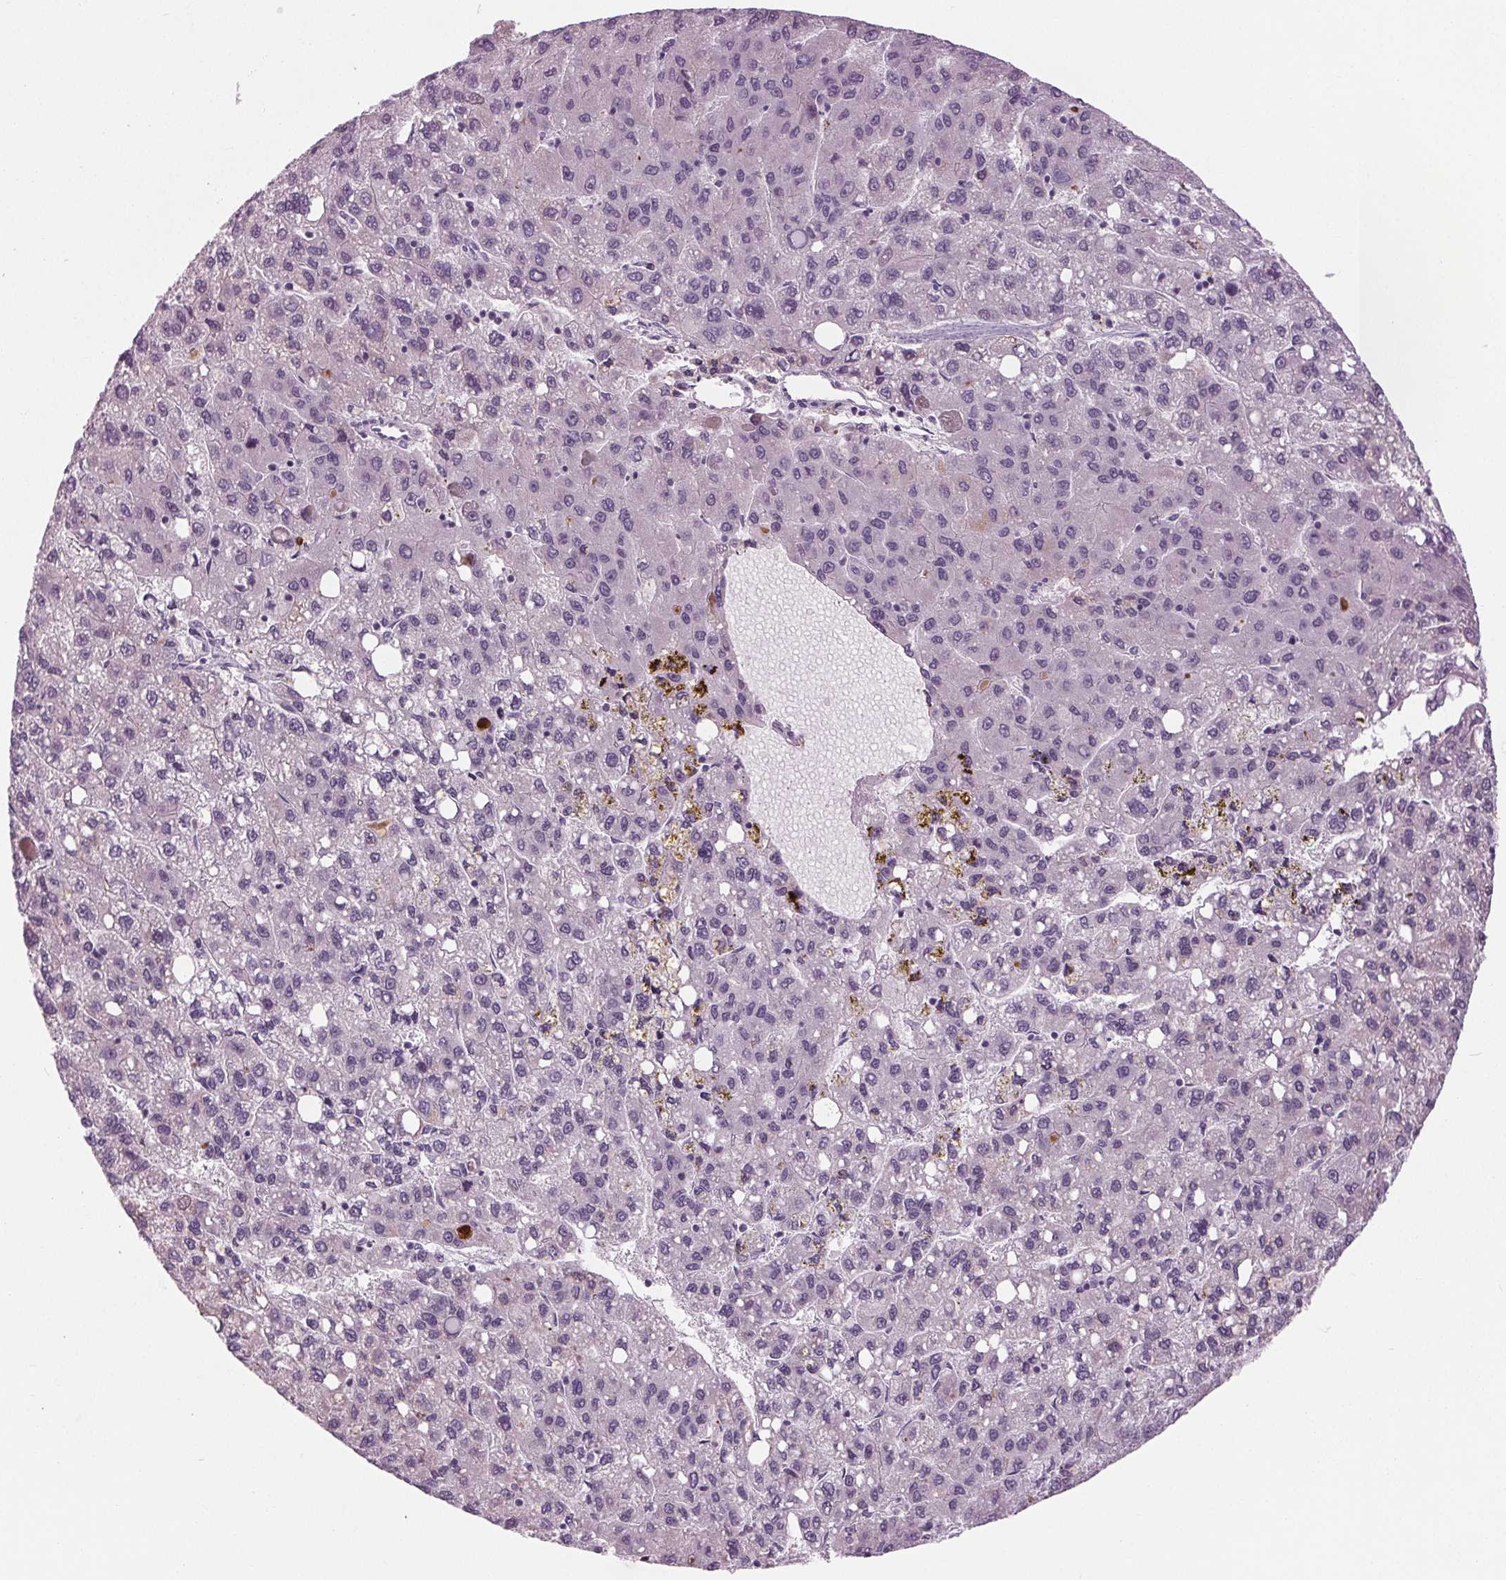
{"staining": {"intensity": "moderate", "quantity": "<25%", "location": "cytoplasmic/membranous"}, "tissue": "liver cancer", "cell_type": "Tumor cells", "image_type": "cancer", "snomed": [{"axis": "morphology", "description": "Carcinoma, Hepatocellular, NOS"}, {"axis": "topography", "description": "Liver"}], "caption": "A low amount of moderate cytoplasmic/membranous staining is seen in about <25% of tumor cells in liver cancer (hepatocellular carcinoma) tissue. (brown staining indicates protein expression, while blue staining denotes nuclei).", "gene": "CYP3A43", "patient": {"sex": "female", "age": 82}}